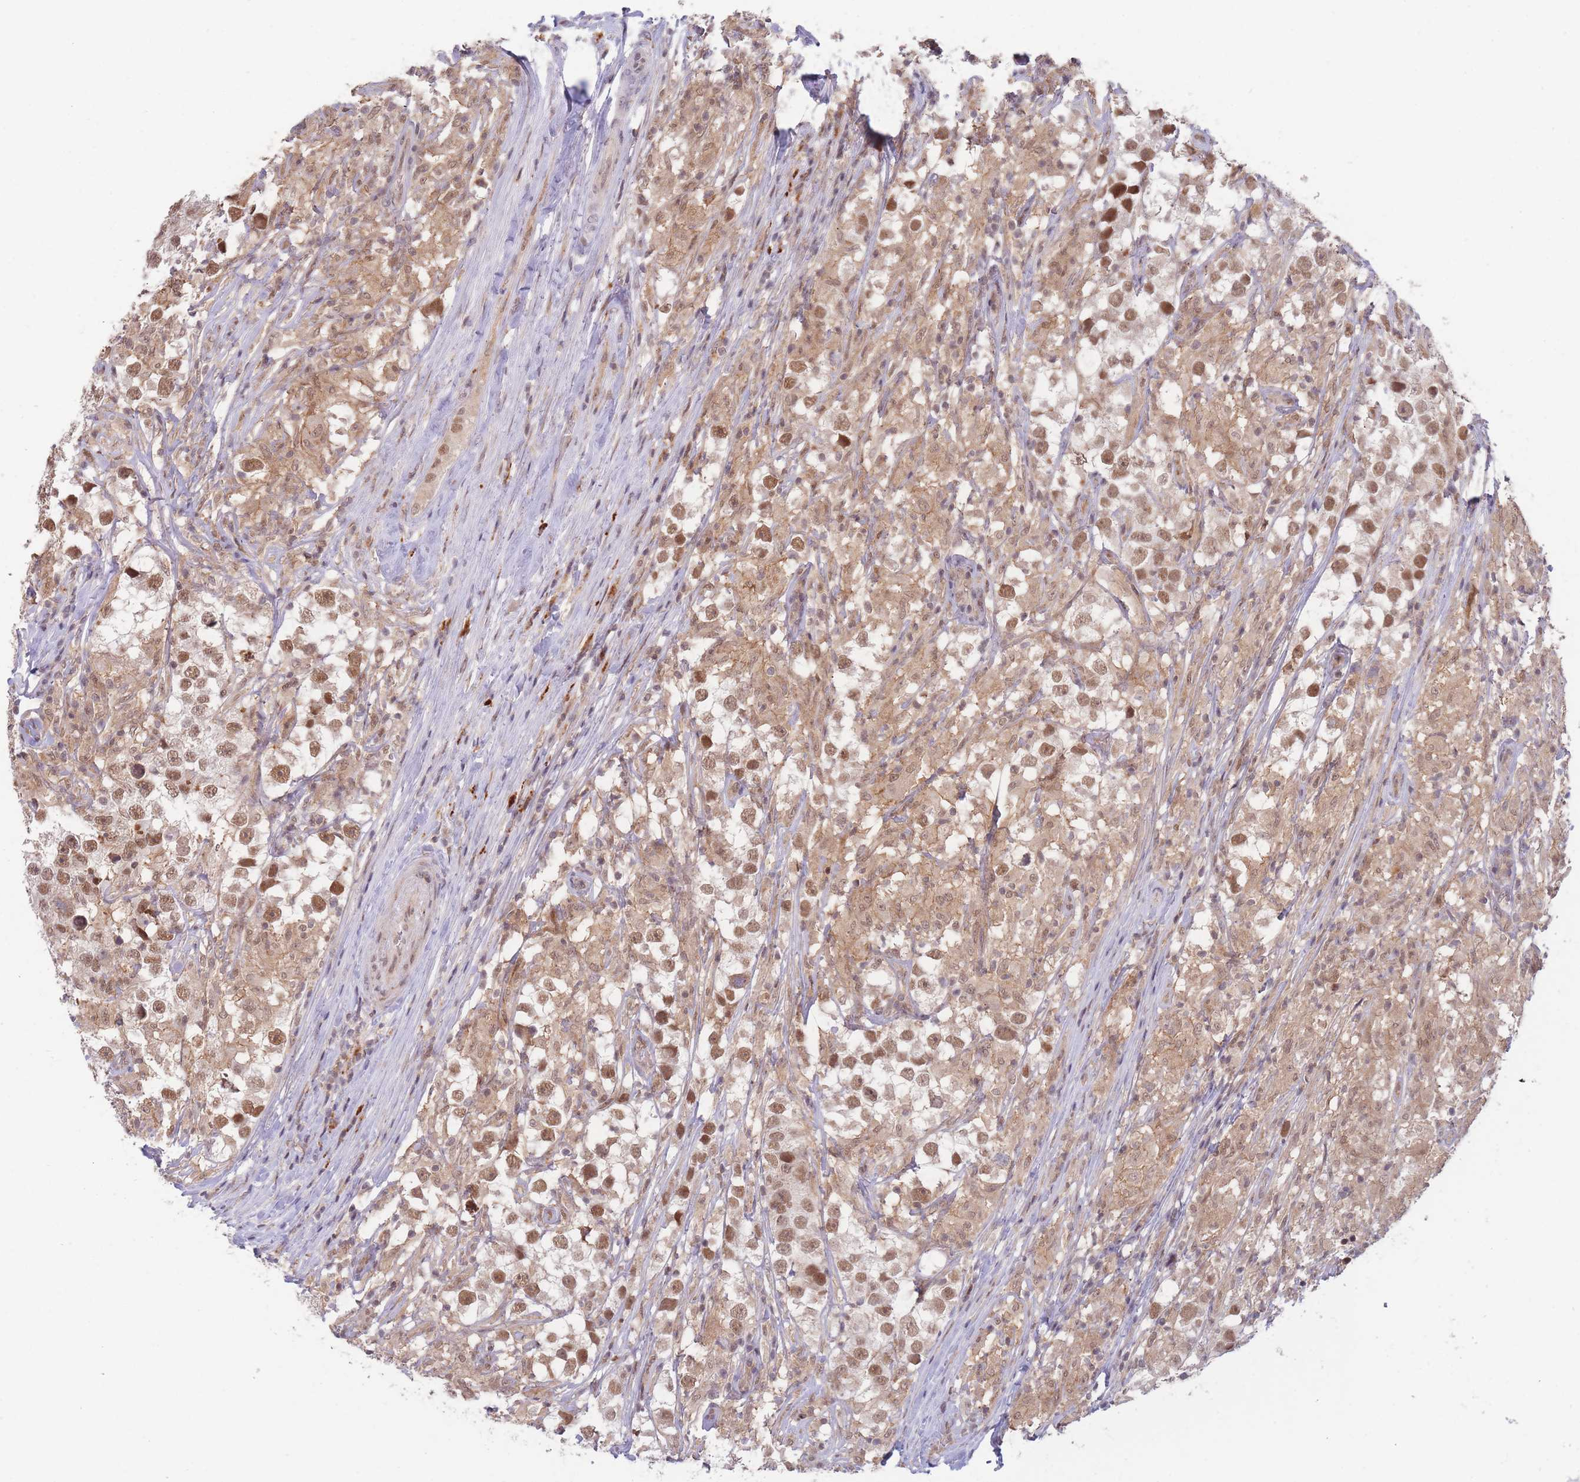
{"staining": {"intensity": "moderate", "quantity": ">75%", "location": "nuclear"}, "tissue": "testis cancer", "cell_type": "Tumor cells", "image_type": "cancer", "snomed": [{"axis": "morphology", "description": "Seminoma, NOS"}, {"axis": "topography", "description": "Testis"}], "caption": "About >75% of tumor cells in testis seminoma reveal moderate nuclear protein expression as visualized by brown immunohistochemical staining.", "gene": "BOD1L1", "patient": {"sex": "male", "age": 46}}